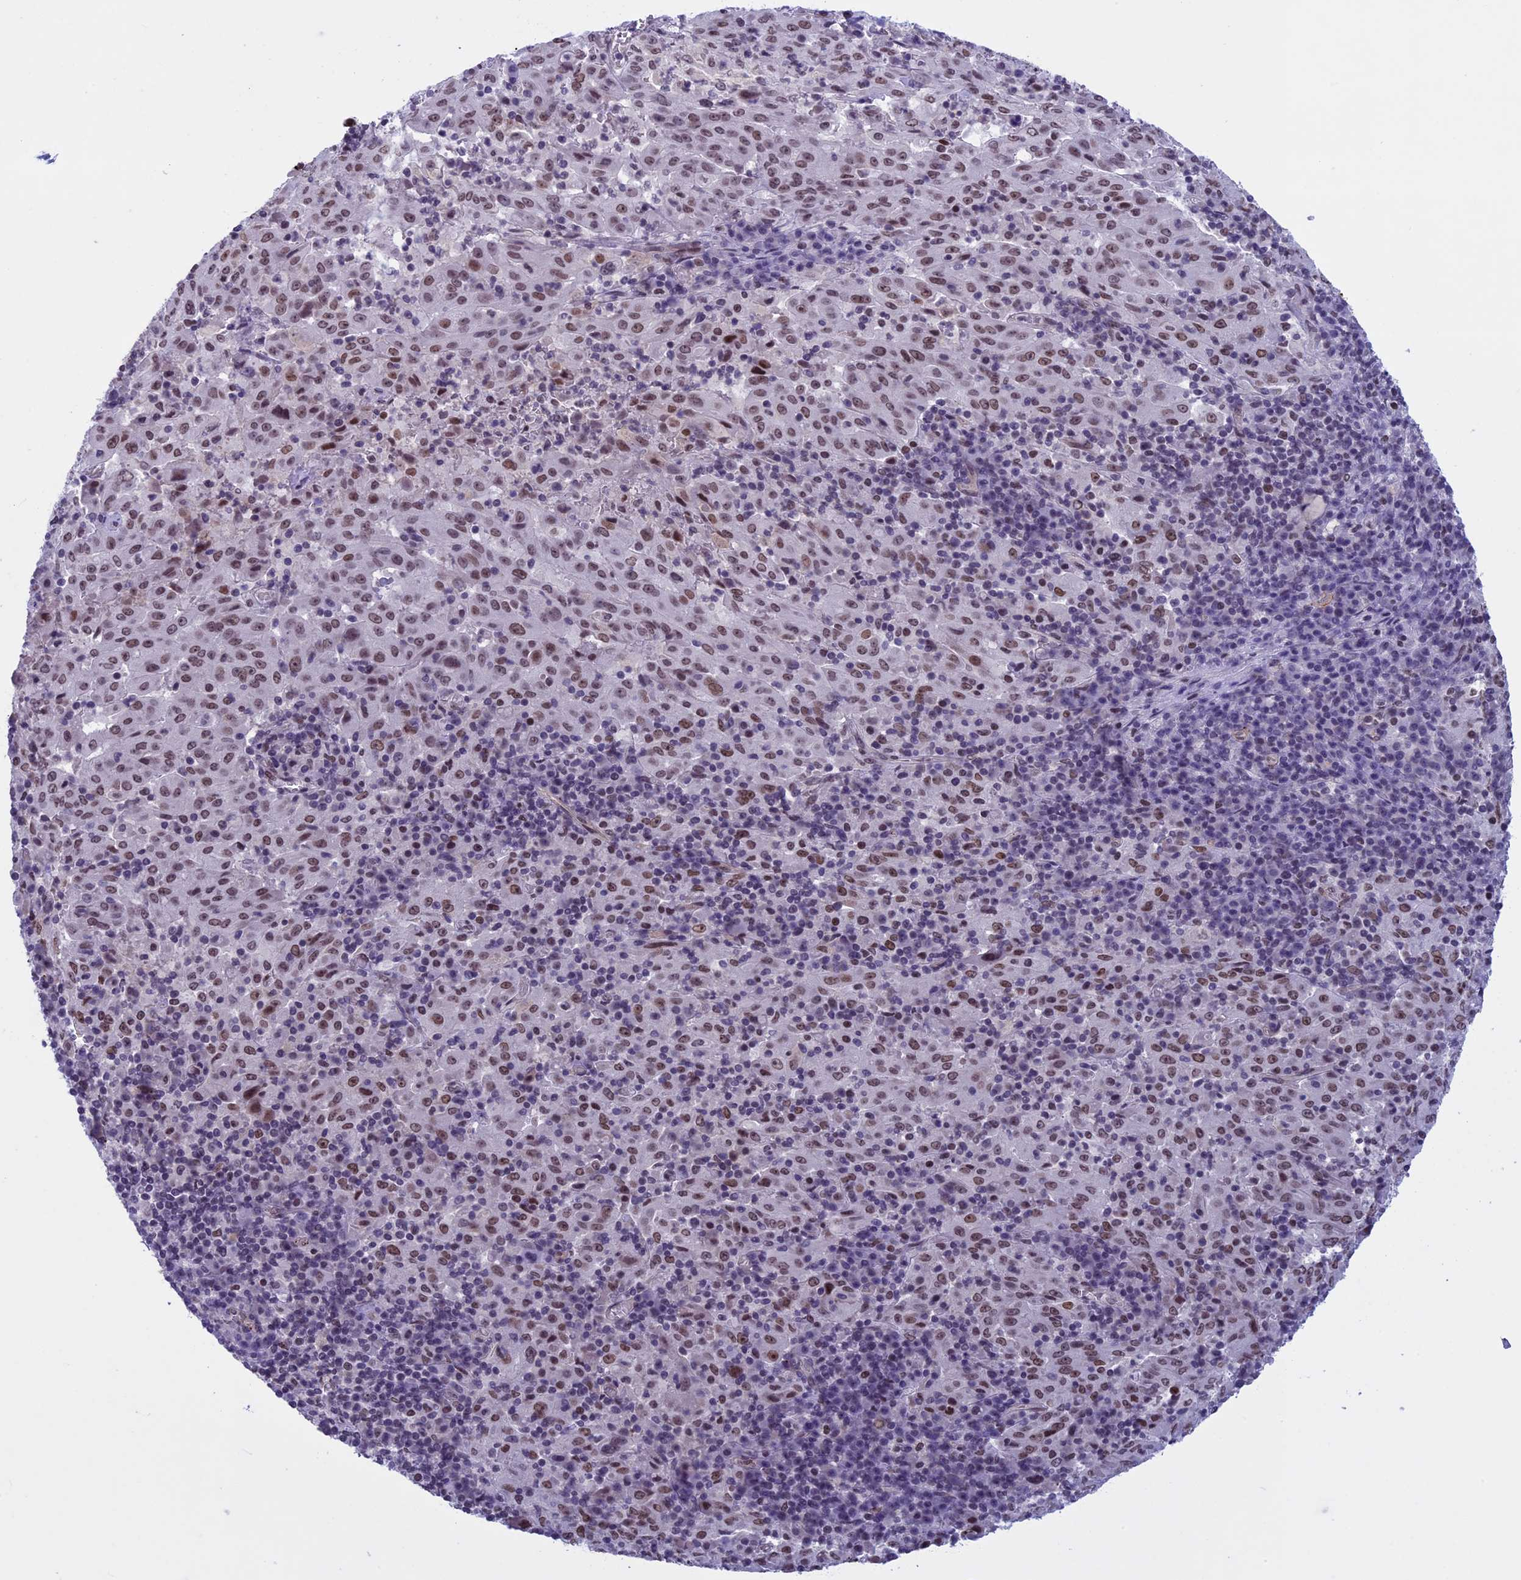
{"staining": {"intensity": "moderate", "quantity": ">75%", "location": "nuclear"}, "tissue": "pancreatic cancer", "cell_type": "Tumor cells", "image_type": "cancer", "snomed": [{"axis": "morphology", "description": "Adenocarcinoma, NOS"}, {"axis": "topography", "description": "Pancreas"}], "caption": "A photomicrograph showing moderate nuclear staining in approximately >75% of tumor cells in pancreatic adenocarcinoma, as visualized by brown immunohistochemical staining.", "gene": "NIPBL", "patient": {"sex": "male", "age": 63}}